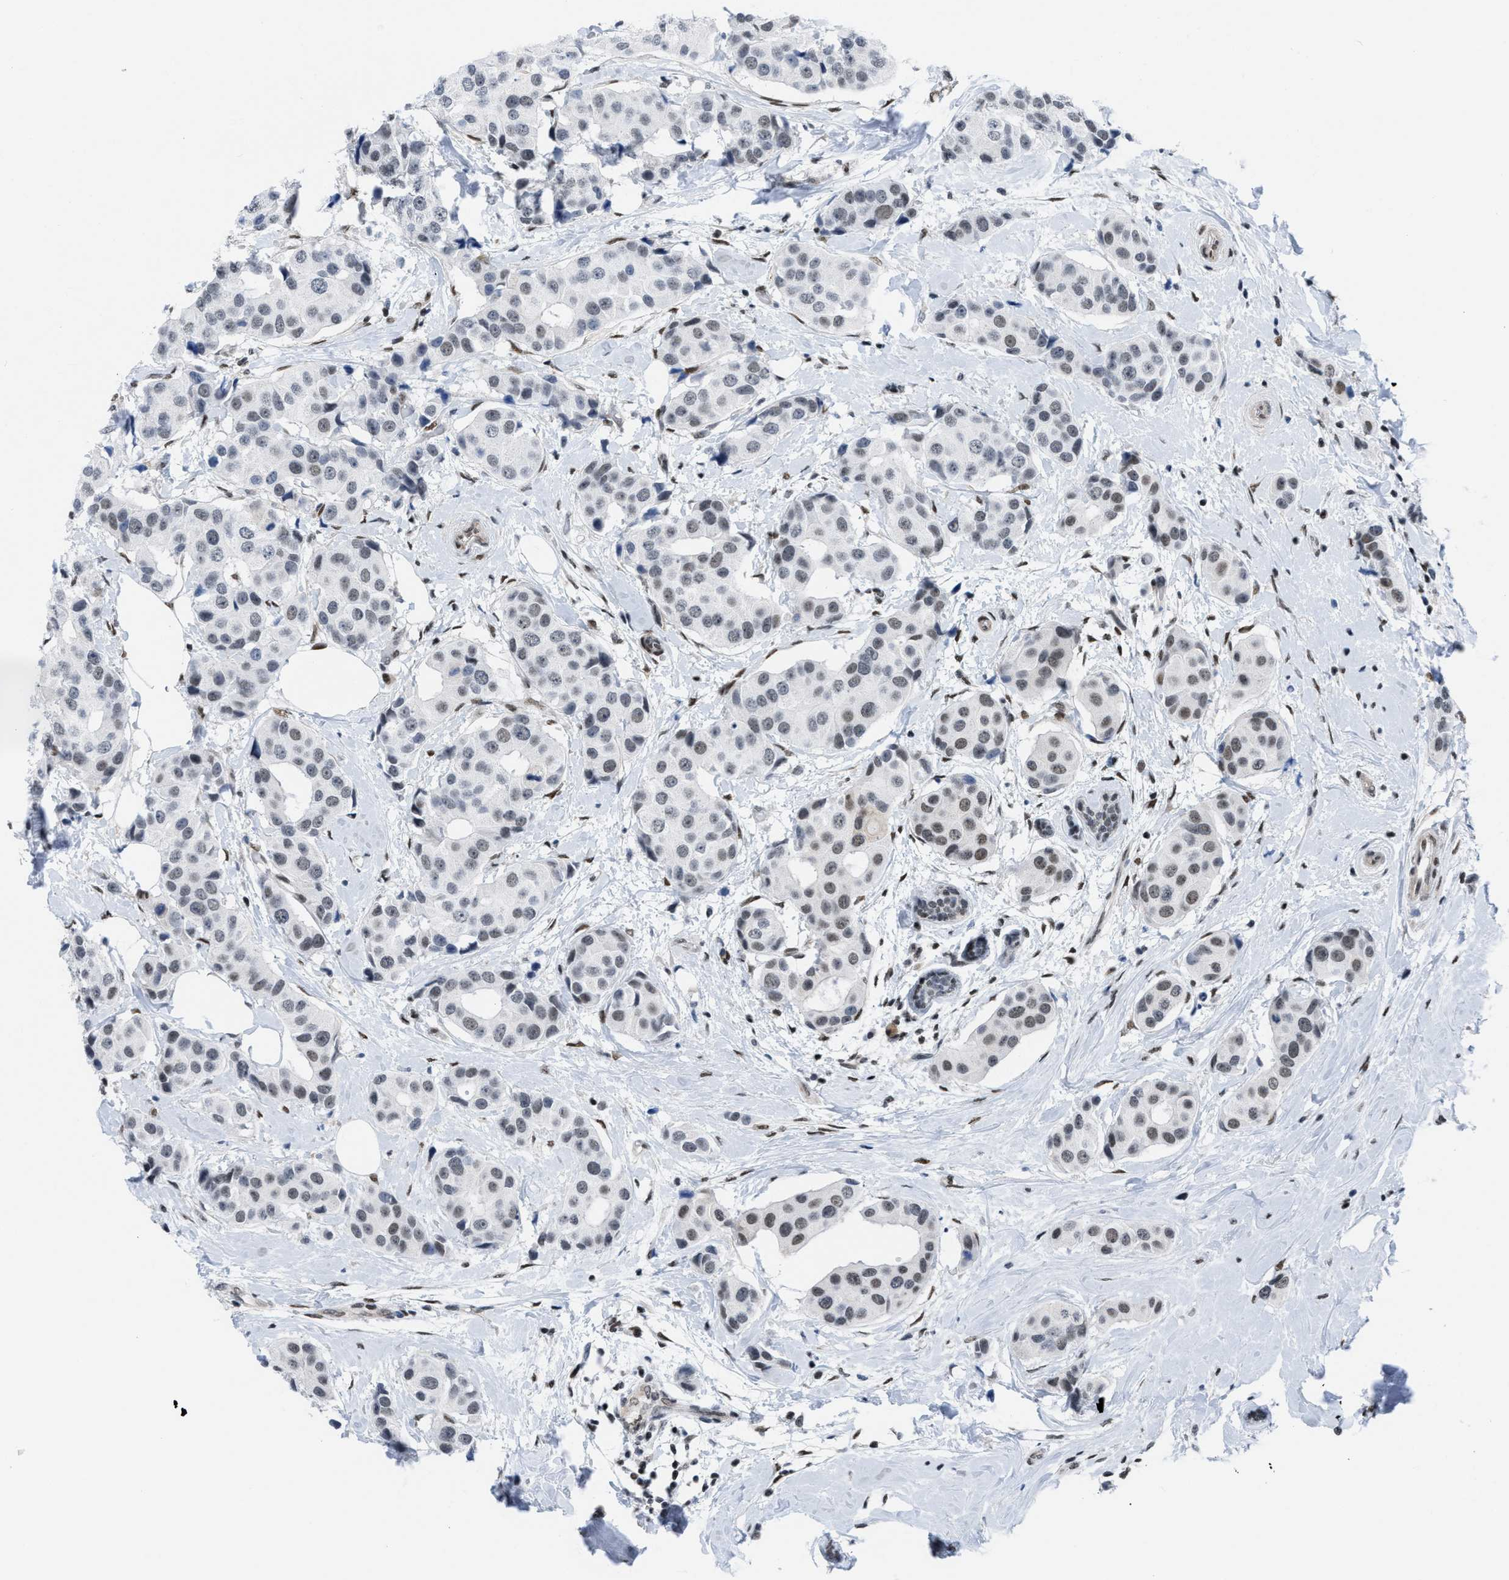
{"staining": {"intensity": "weak", "quantity": "<25%", "location": "nuclear"}, "tissue": "breast cancer", "cell_type": "Tumor cells", "image_type": "cancer", "snomed": [{"axis": "morphology", "description": "Normal tissue, NOS"}, {"axis": "morphology", "description": "Duct carcinoma"}, {"axis": "topography", "description": "Breast"}], "caption": "IHC of invasive ductal carcinoma (breast) shows no expression in tumor cells.", "gene": "MIER1", "patient": {"sex": "female", "age": 39}}